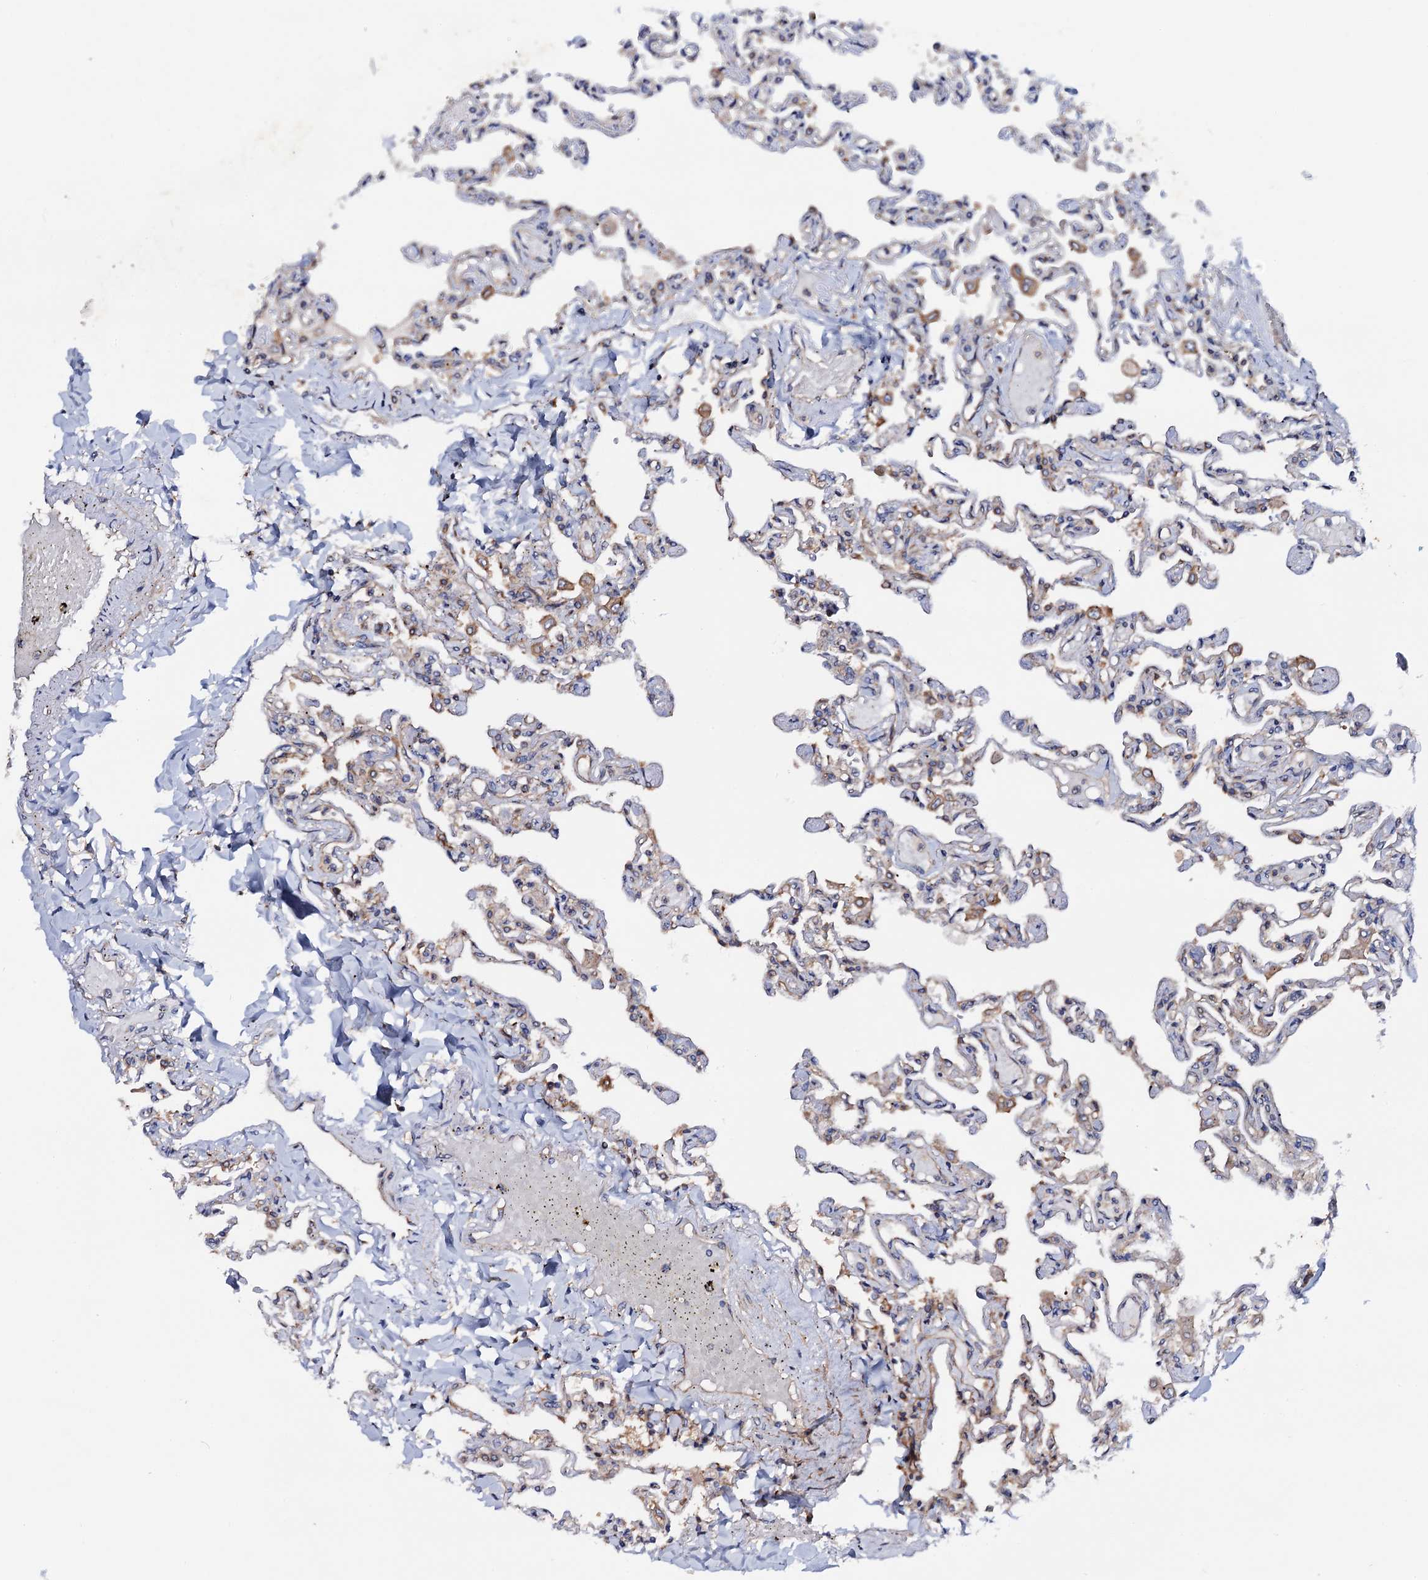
{"staining": {"intensity": "negative", "quantity": "none", "location": "none"}, "tissue": "lung", "cell_type": "Alveolar cells", "image_type": "normal", "snomed": [{"axis": "morphology", "description": "Normal tissue, NOS"}, {"axis": "topography", "description": "Lung"}], "caption": "A photomicrograph of lung stained for a protein demonstrates no brown staining in alveolar cells. (DAB IHC visualized using brightfield microscopy, high magnification).", "gene": "MRPL48", "patient": {"sex": "male", "age": 21}}